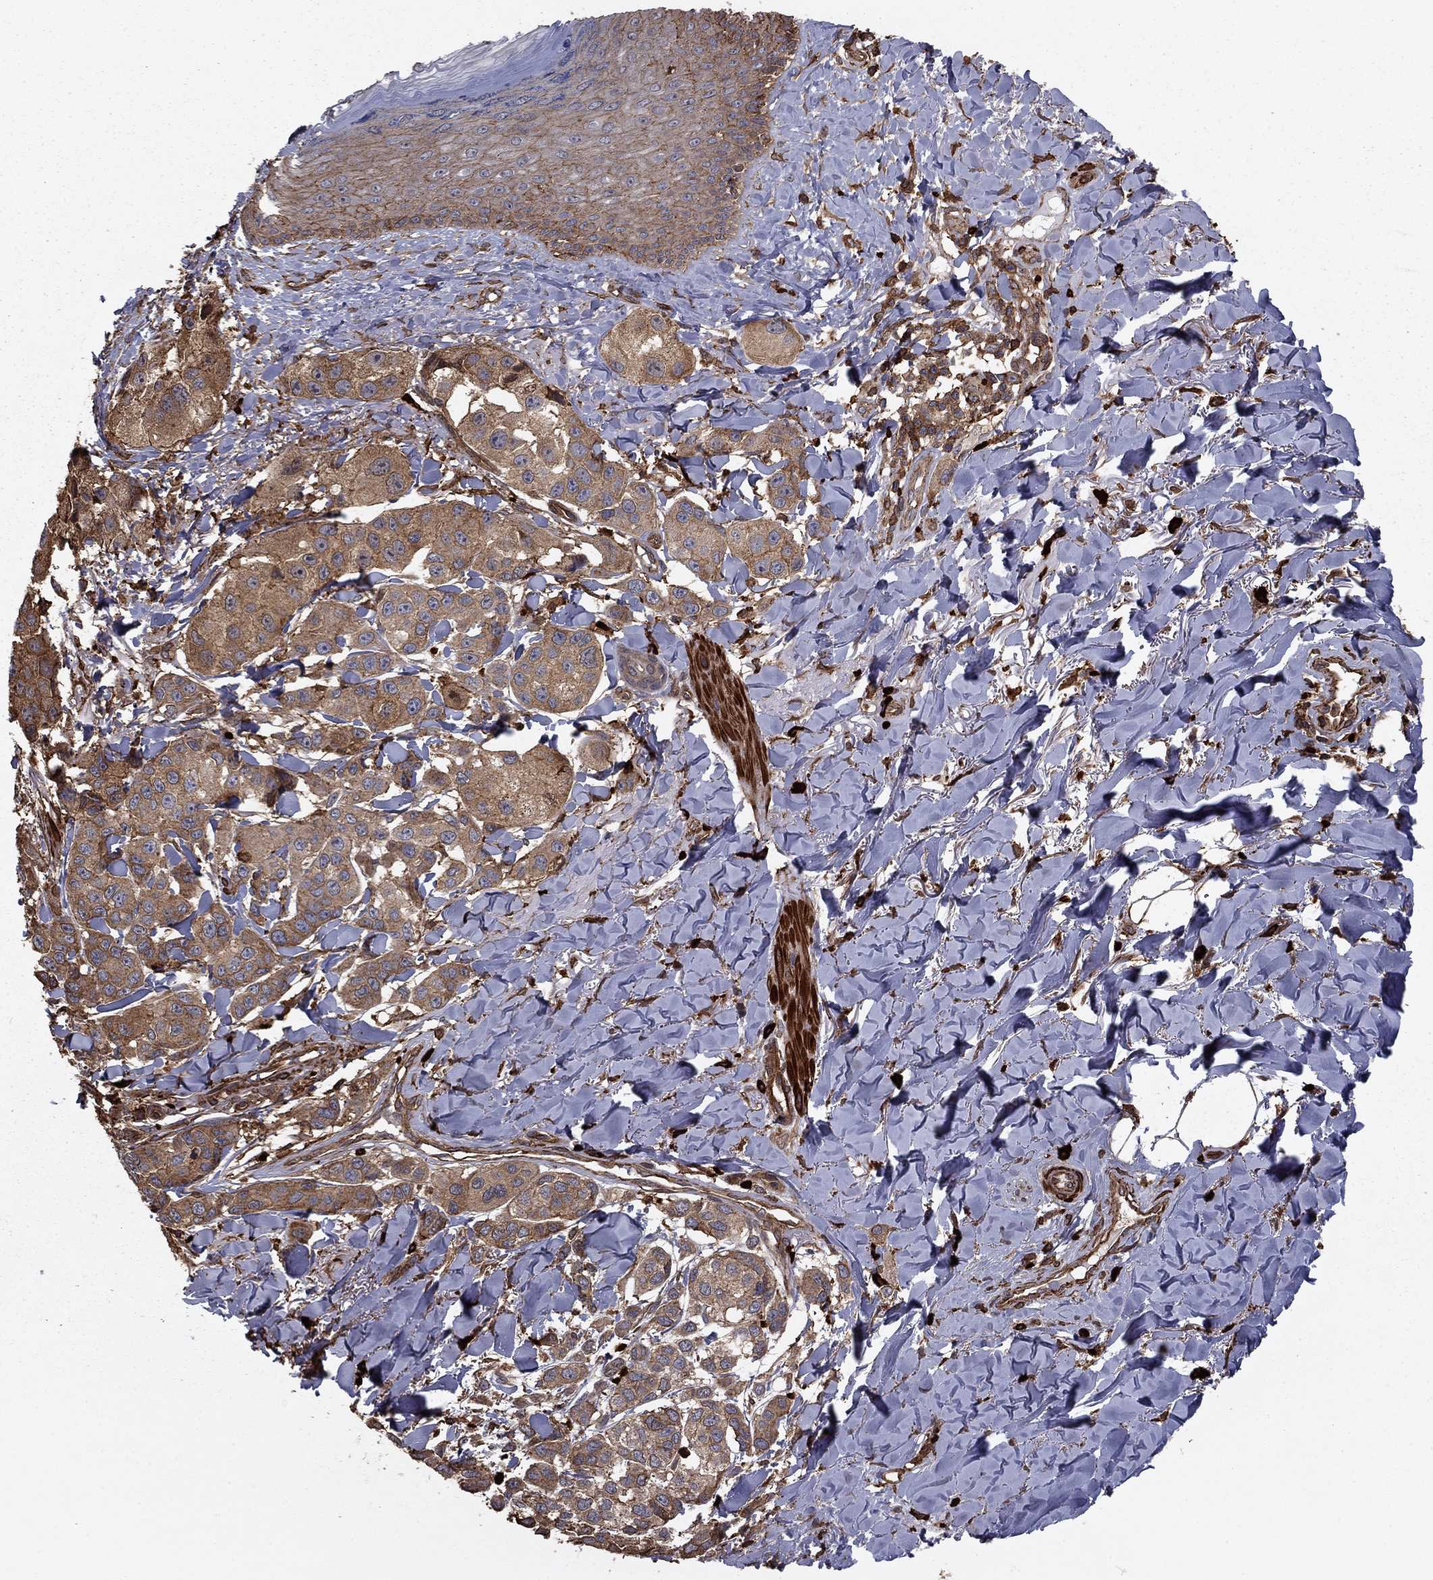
{"staining": {"intensity": "weak", "quantity": "25%-75%", "location": "cytoplasmic/membranous"}, "tissue": "melanoma", "cell_type": "Tumor cells", "image_type": "cancer", "snomed": [{"axis": "morphology", "description": "Malignant melanoma, NOS"}, {"axis": "topography", "description": "Skin"}], "caption": "Weak cytoplasmic/membranous positivity is present in approximately 25%-75% of tumor cells in melanoma.", "gene": "HABP4", "patient": {"sex": "male", "age": 57}}